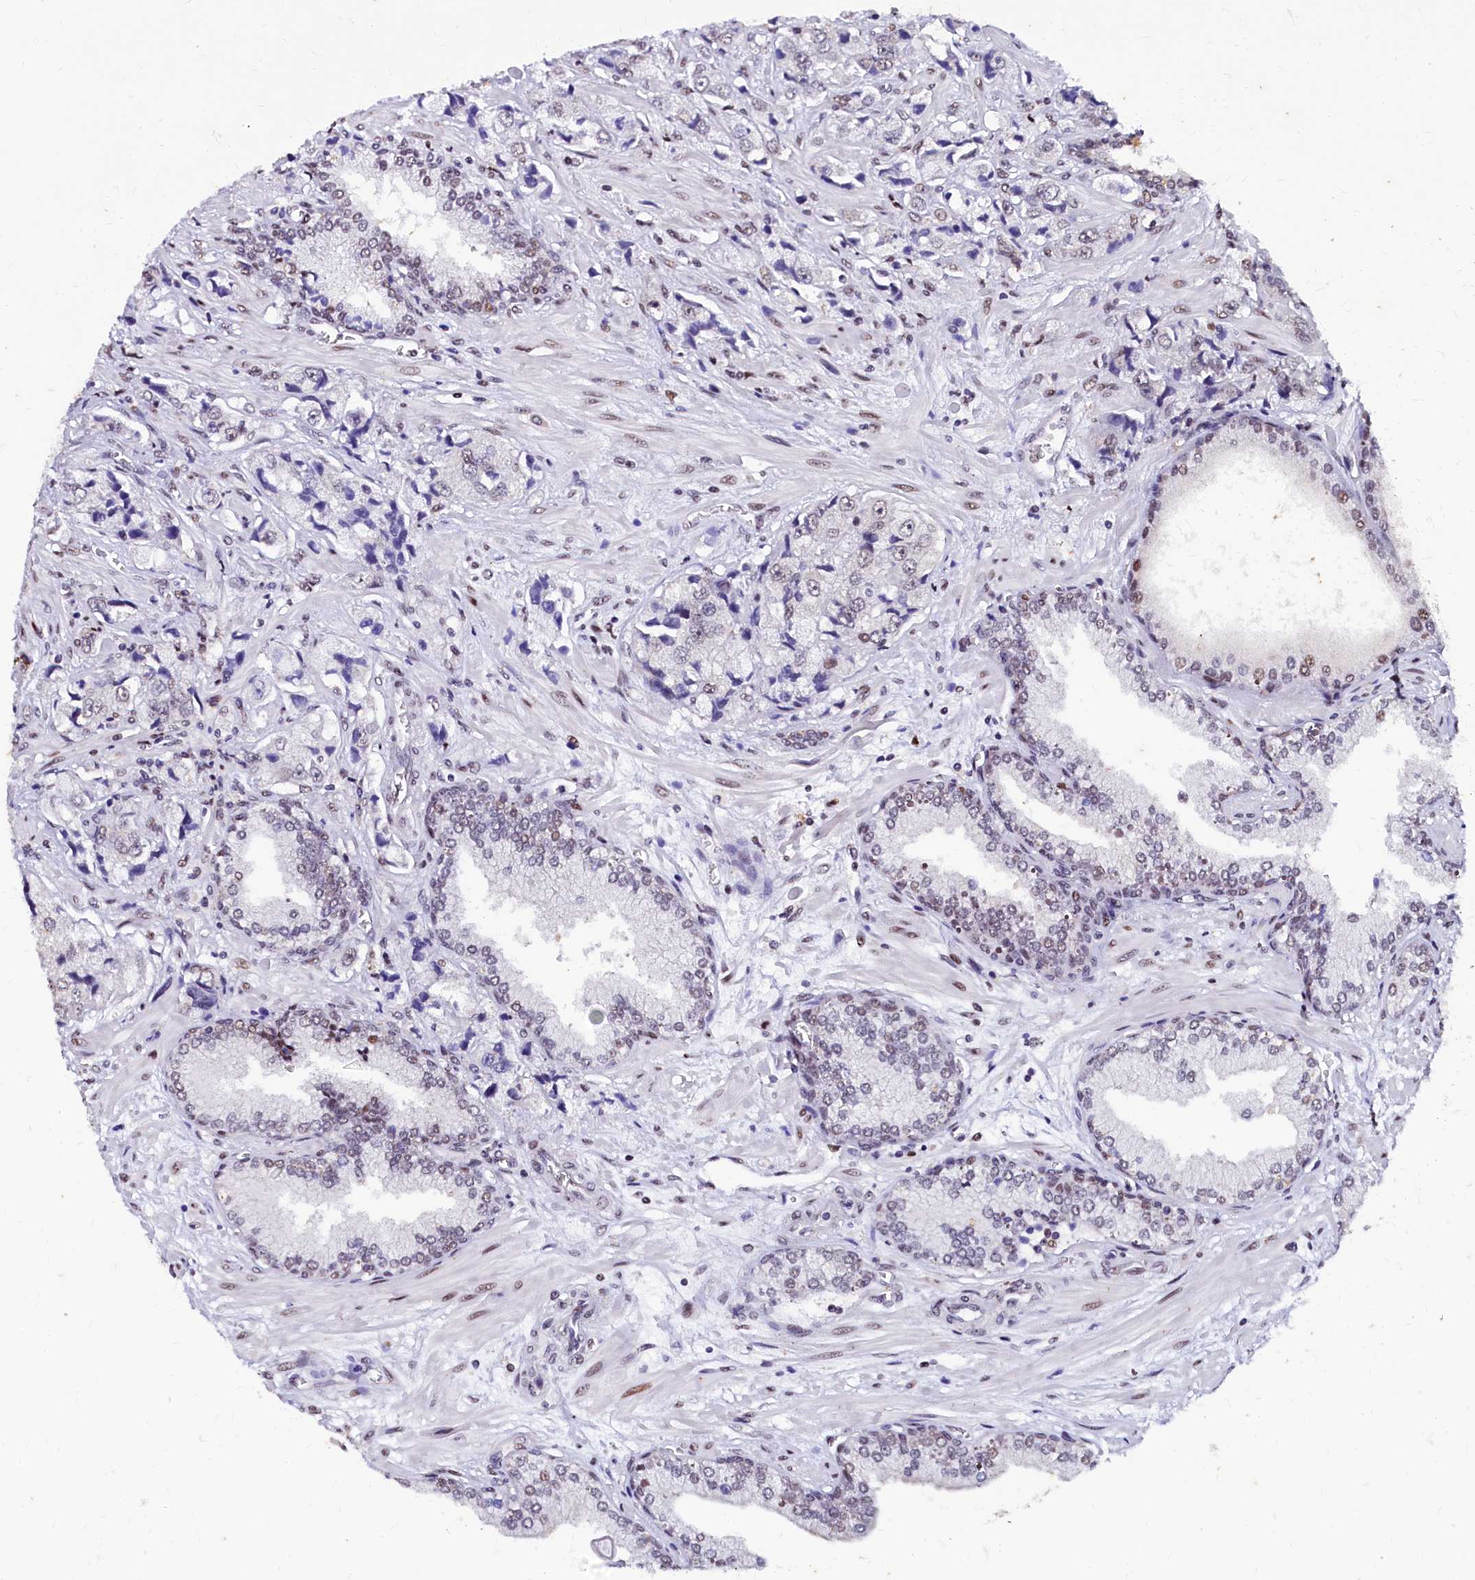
{"staining": {"intensity": "weak", "quantity": "<25%", "location": "nuclear"}, "tissue": "prostate cancer", "cell_type": "Tumor cells", "image_type": "cancer", "snomed": [{"axis": "morphology", "description": "Adenocarcinoma, High grade"}, {"axis": "topography", "description": "Prostate"}], "caption": "This is an immunohistochemistry (IHC) histopathology image of human high-grade adenocarcinoma (prostate). There is no positivity in tumor cells.", "gene": "CPSF7", "patient": {"sex": "male", "age": 74}}